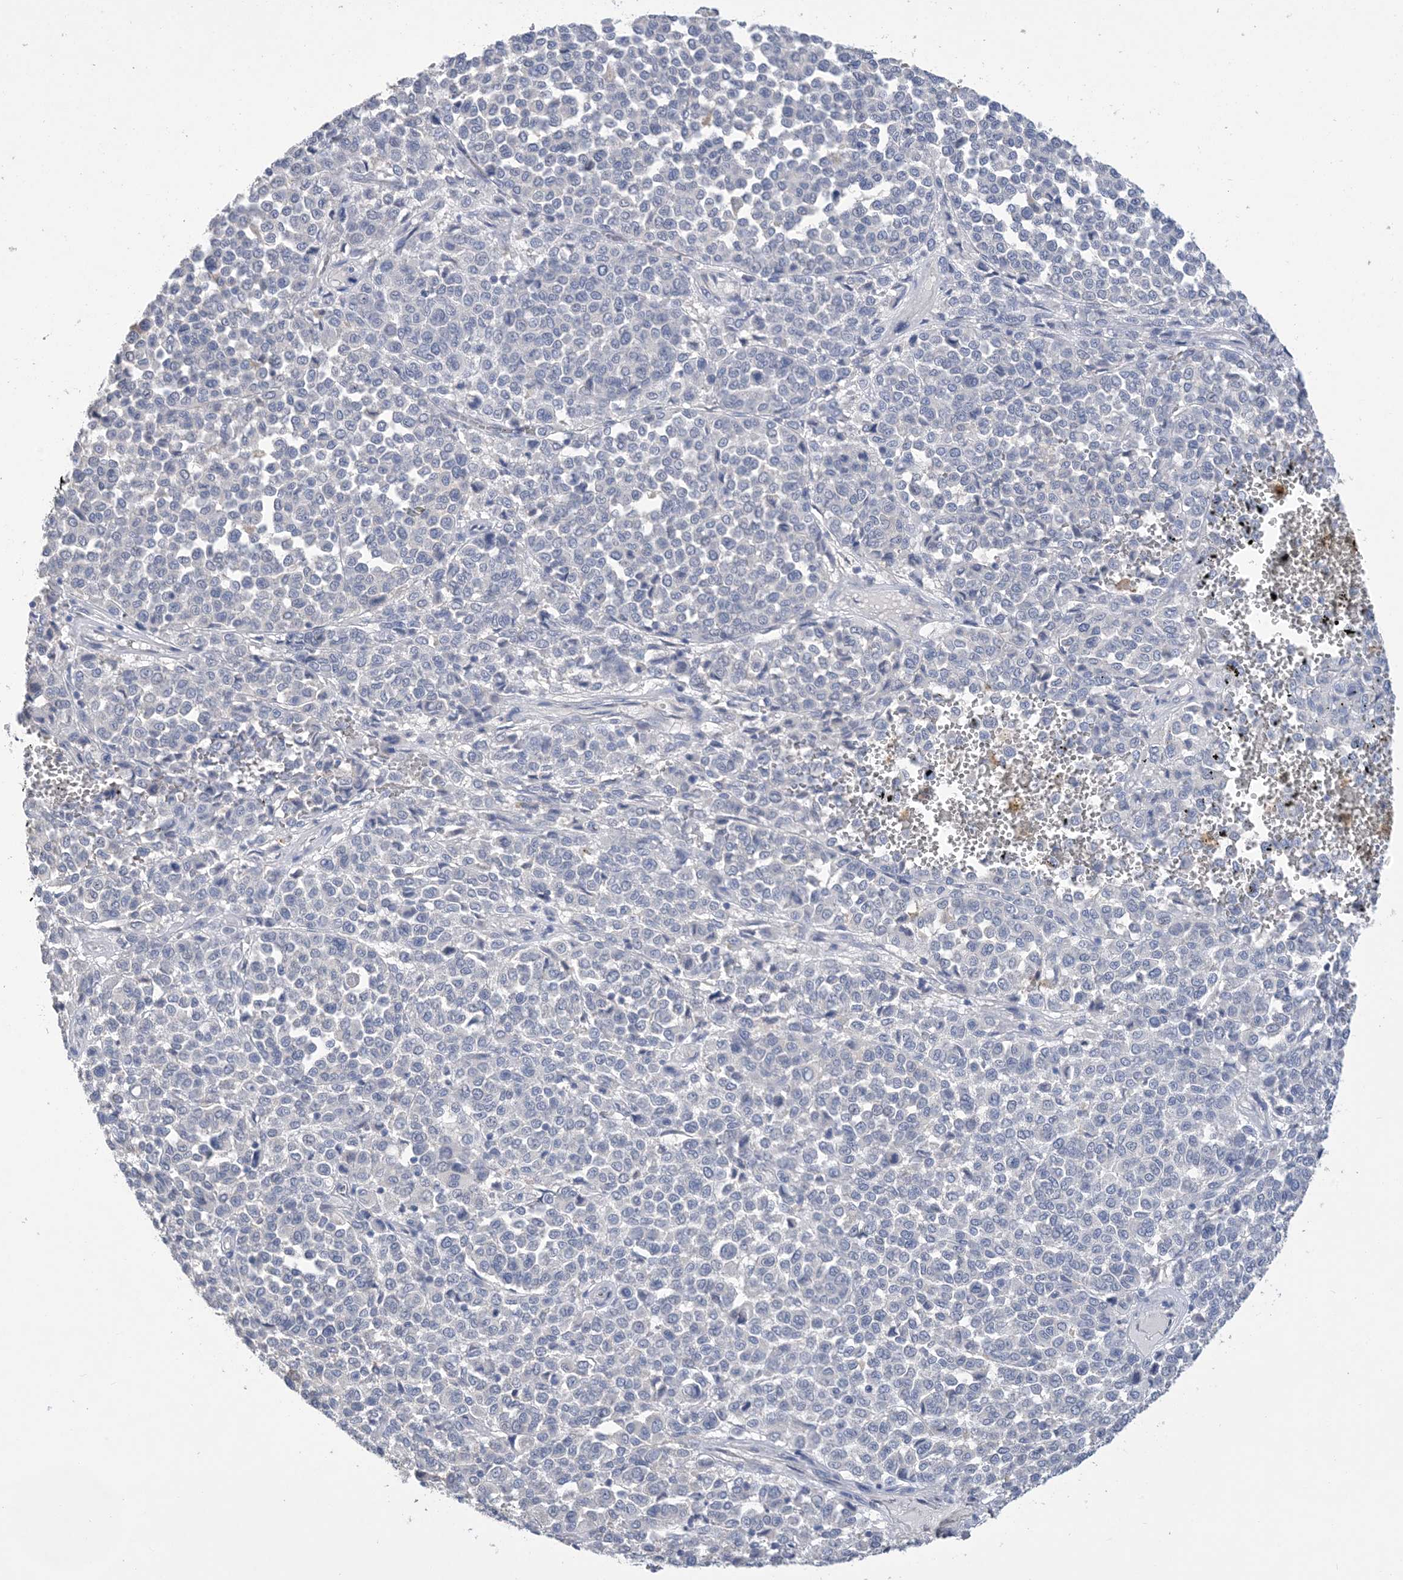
{"staining": {"intensity": "negative", "quantity": "none", "location": "none"}, "tissue": "melanoma", "cell_type": "Tumor cells", "image_type": "cancer", "snomed": [{"axis": "morphology", "description": "Malignant melanoma, Metastatic site"}, {"axis": "topography", "description": "Pancreas"}], "caption": "This is an IHC image of human melanoma. There is no positivity in tumor cells.", "gene": "DSC3", "patient": {"sex": "female", "age": 30}}